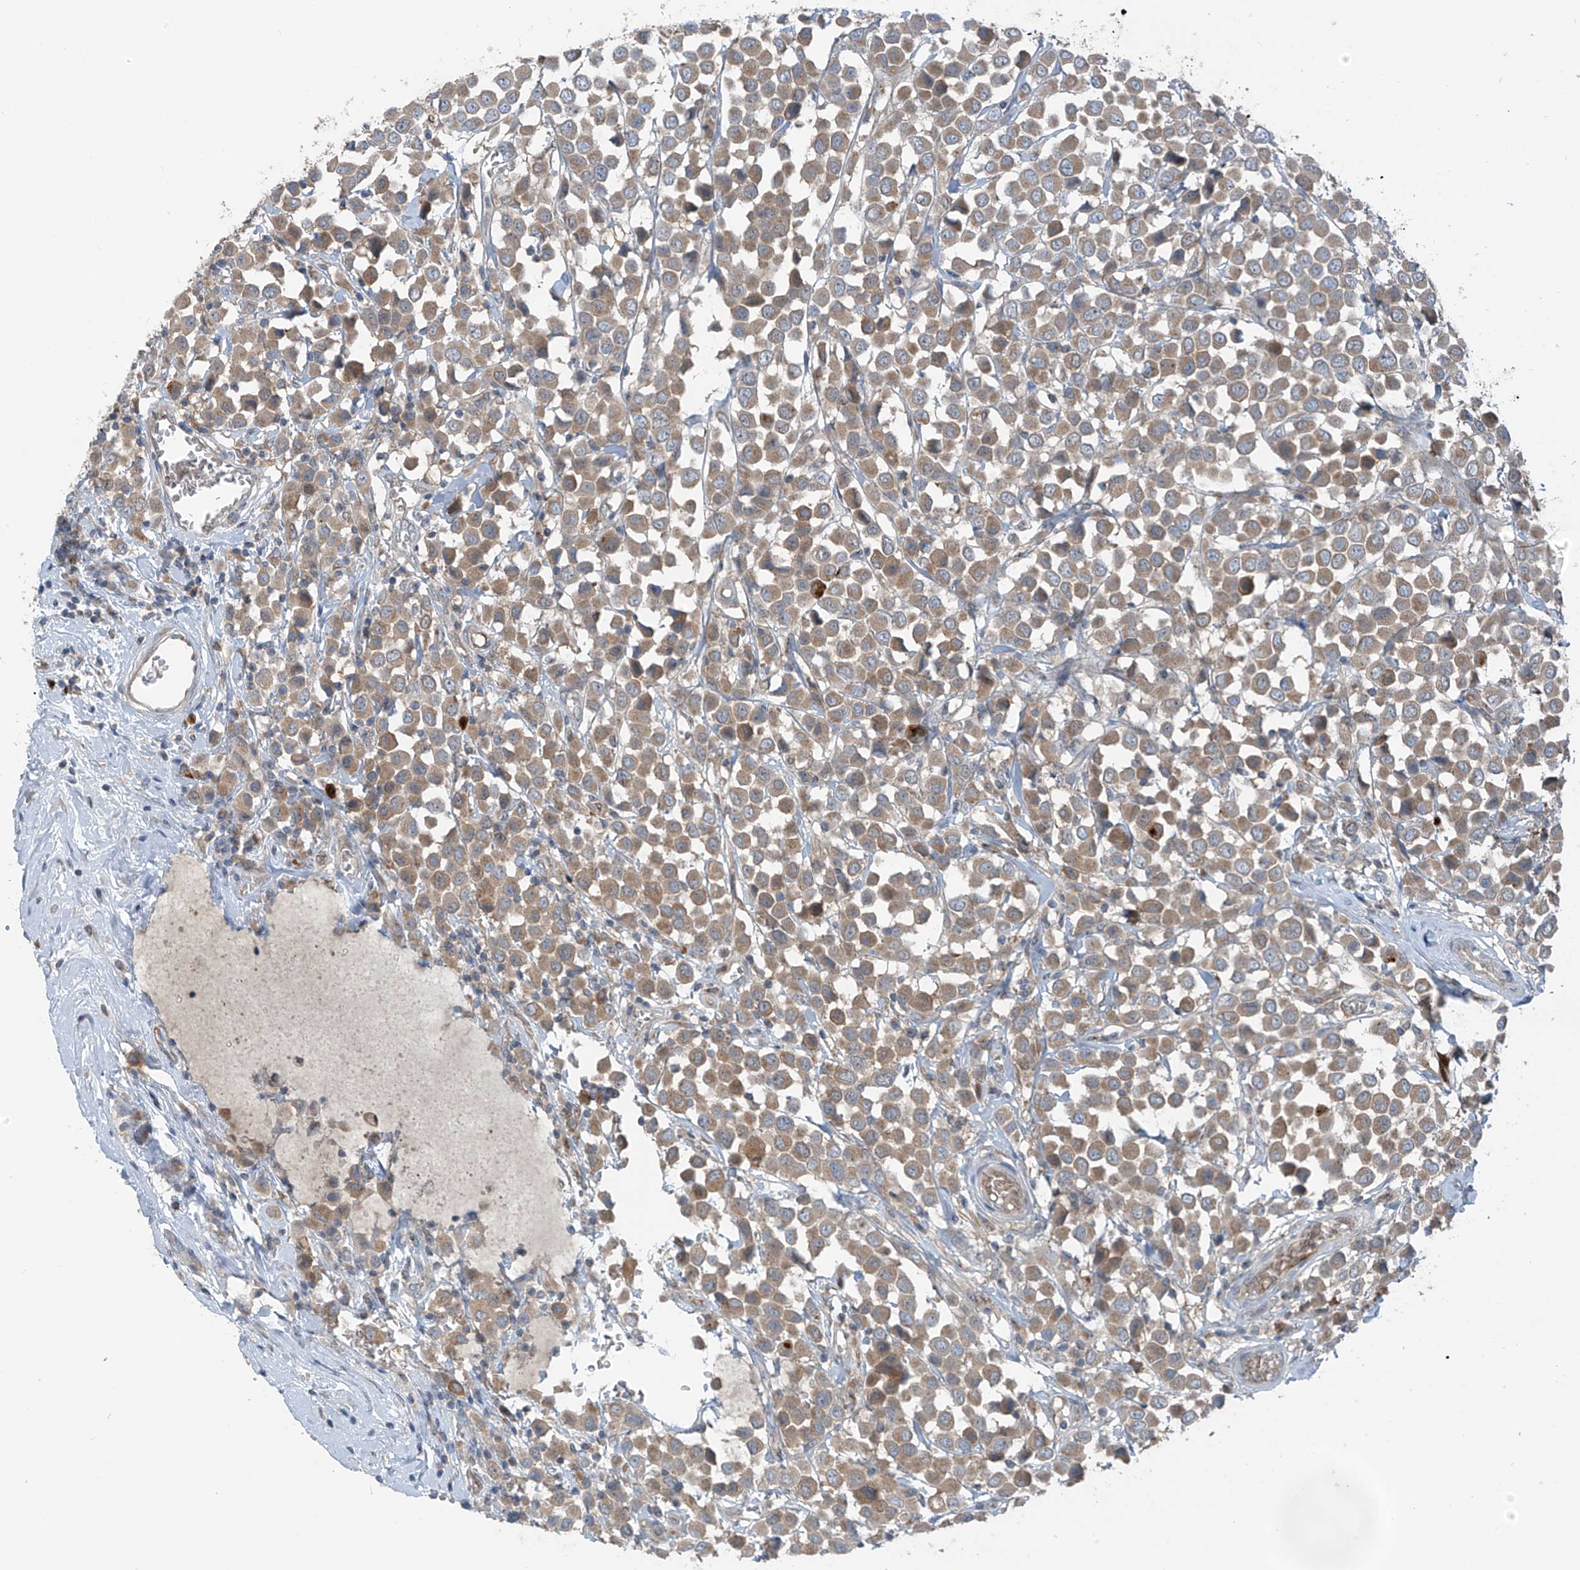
{"staining": {"intensity": "weak", "quantity": ">75%", "location": "cytoplasmic/membranous"}, "tissue": "breast cancer", "cell_type": "Tumor cells", "image_type": "cancer", "snomed": [{"axis": "morphology", "description": "Duct carcinoma"}, {"axis": "topography", "description": "Breast"}], "caption": "Protein staining of breast cancer tissue demonstrates weak cytoplasmic/membranous expression in approximately >75% of tumor cells.", "gene": "SLC12A6", "patient": {"sex": "female", "age": 61}}